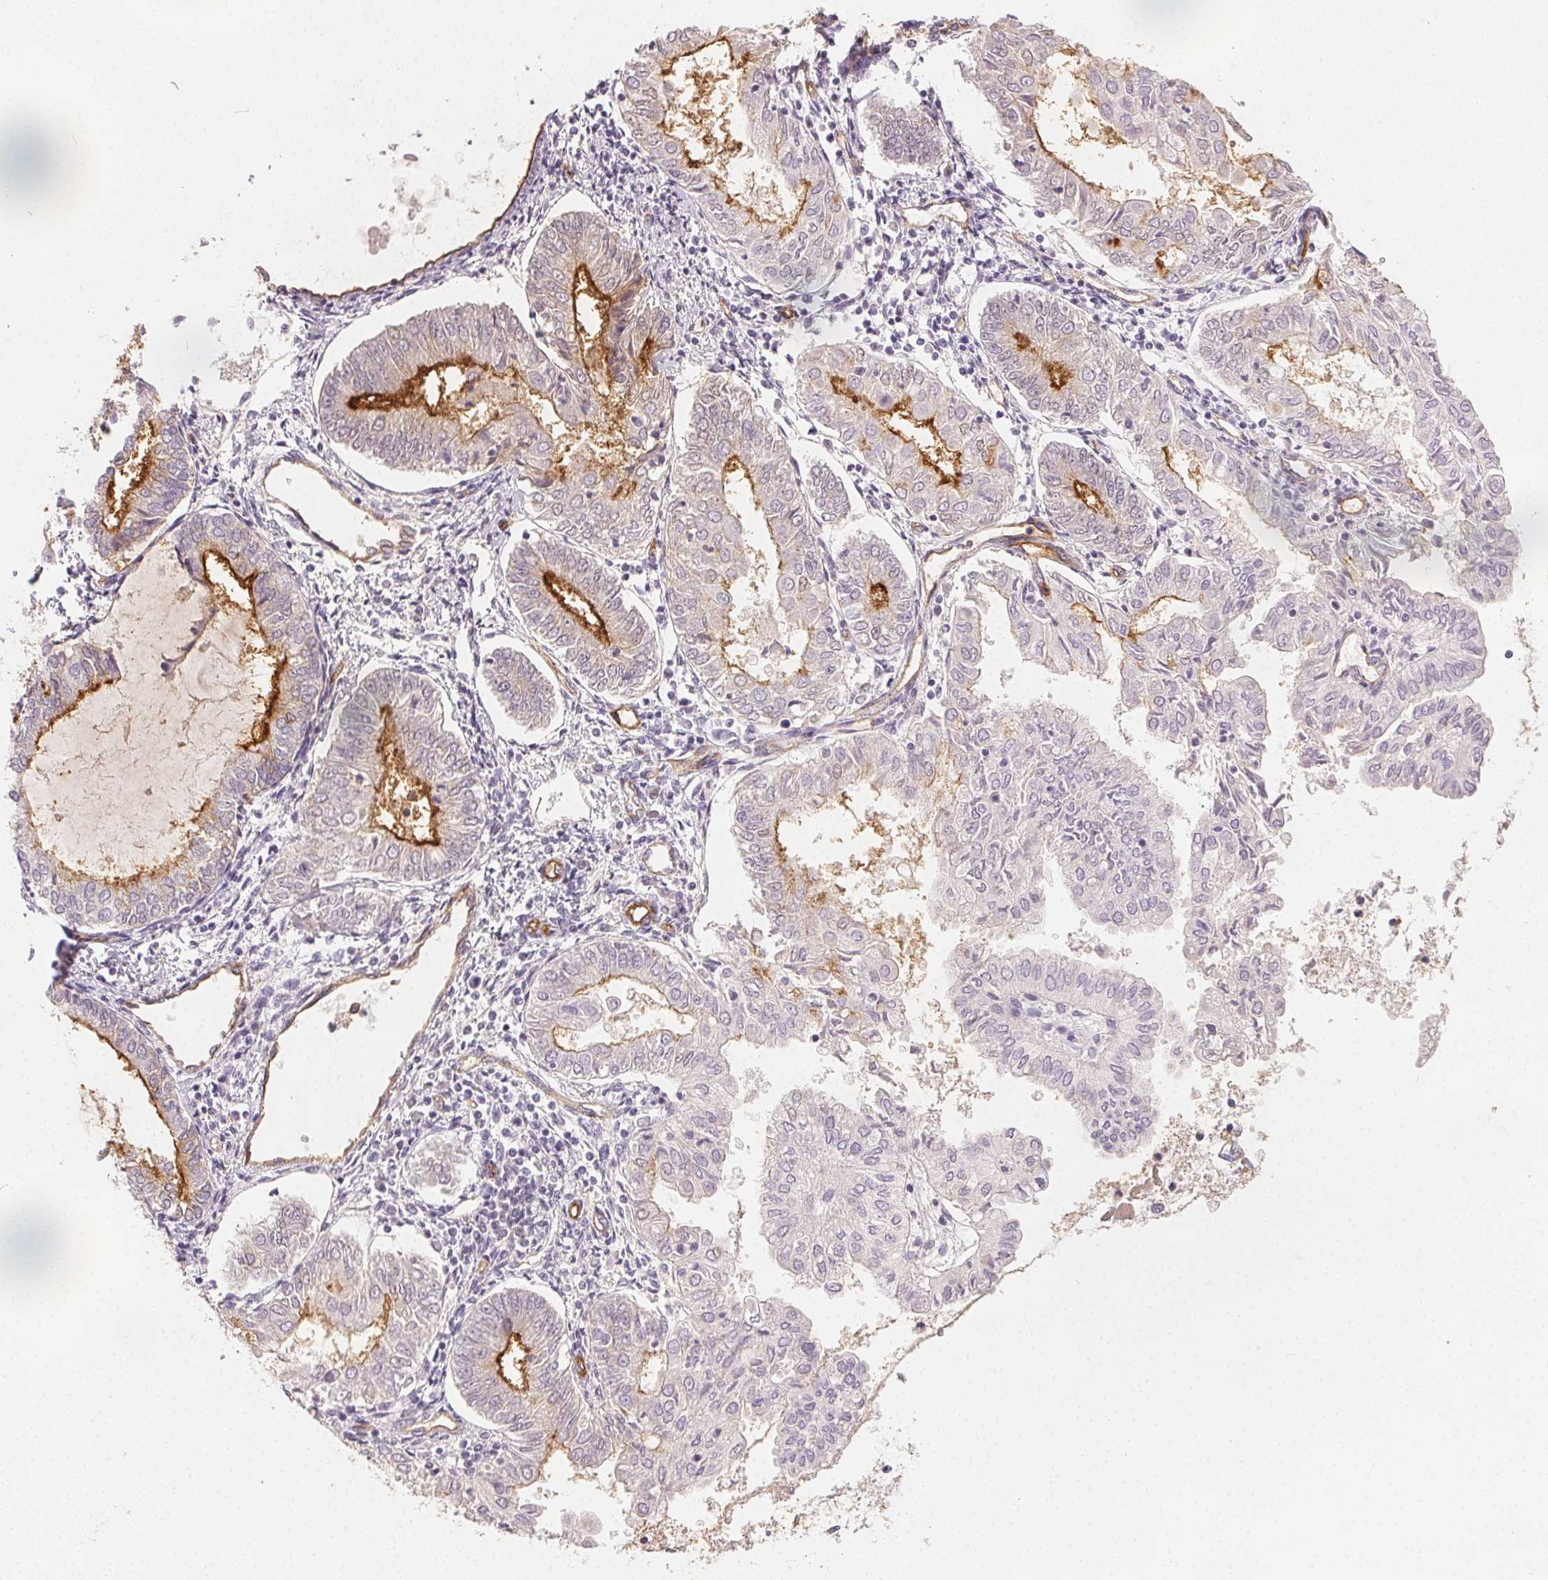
{"staining": {"intensity": "strong", "quantity": "<25%", "location": "cytoplasmic/membranous"}, "tissue": "endometrial cancer", "cell_type": "Tumor cells", "image_type": "cancer", "snomed": [{"axis": "morphology", "description": "Adenocarcinoma, NOS"}, {"axis": "topography", "description": "Endometrium"}], "caption": "Immunohistochemical staining of endometrial adenocarcinoma displays strong cytoplasmic/membranous protein staining in about <25% of tumor cells.", "gene": "PODXL", "patient": {"sex": "female", "age": 68}}